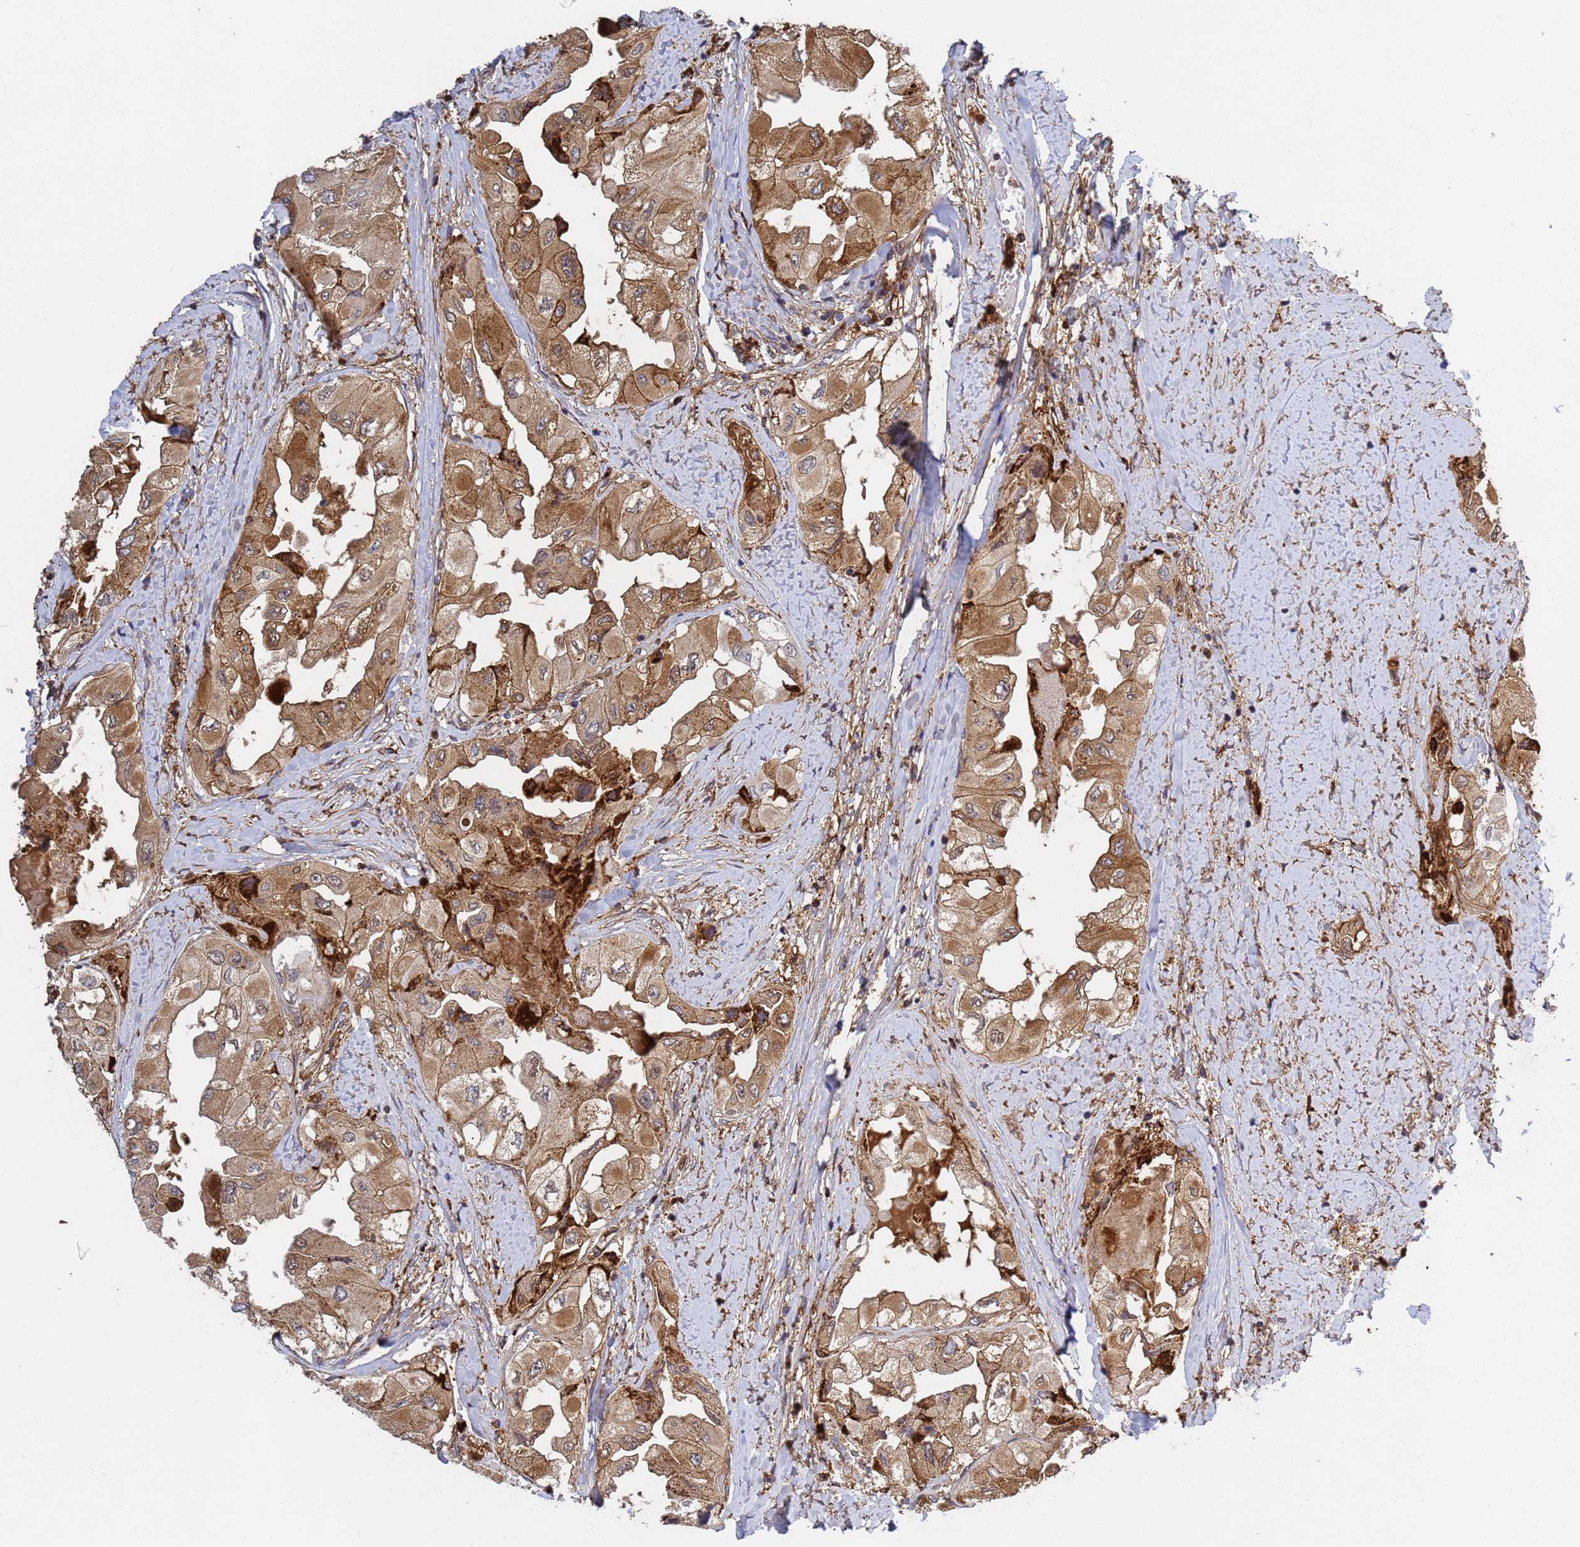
{"staining": {"intensity": "moderate", "quantity": ">75%", "location": "cytoplasmic/membranous"}, "tissue": "thyroid cancer", "cell_type": "Tumor cells", "image_type": "cancer", "snomed": [{"axis": "morphology", "description": "Normal tissue, NOS"}, {"axis": "morphology", "description": "Papillary adenocarcinoma, NOS"}, {"axis": "topography", "description": "Thyroid gland"}], "caption": "Thyroid cancer stained with a protein marker shows moderate staining in tumor cells.", "gene": "C8orf34", "patient": {"sex": "female", "age": 59}}